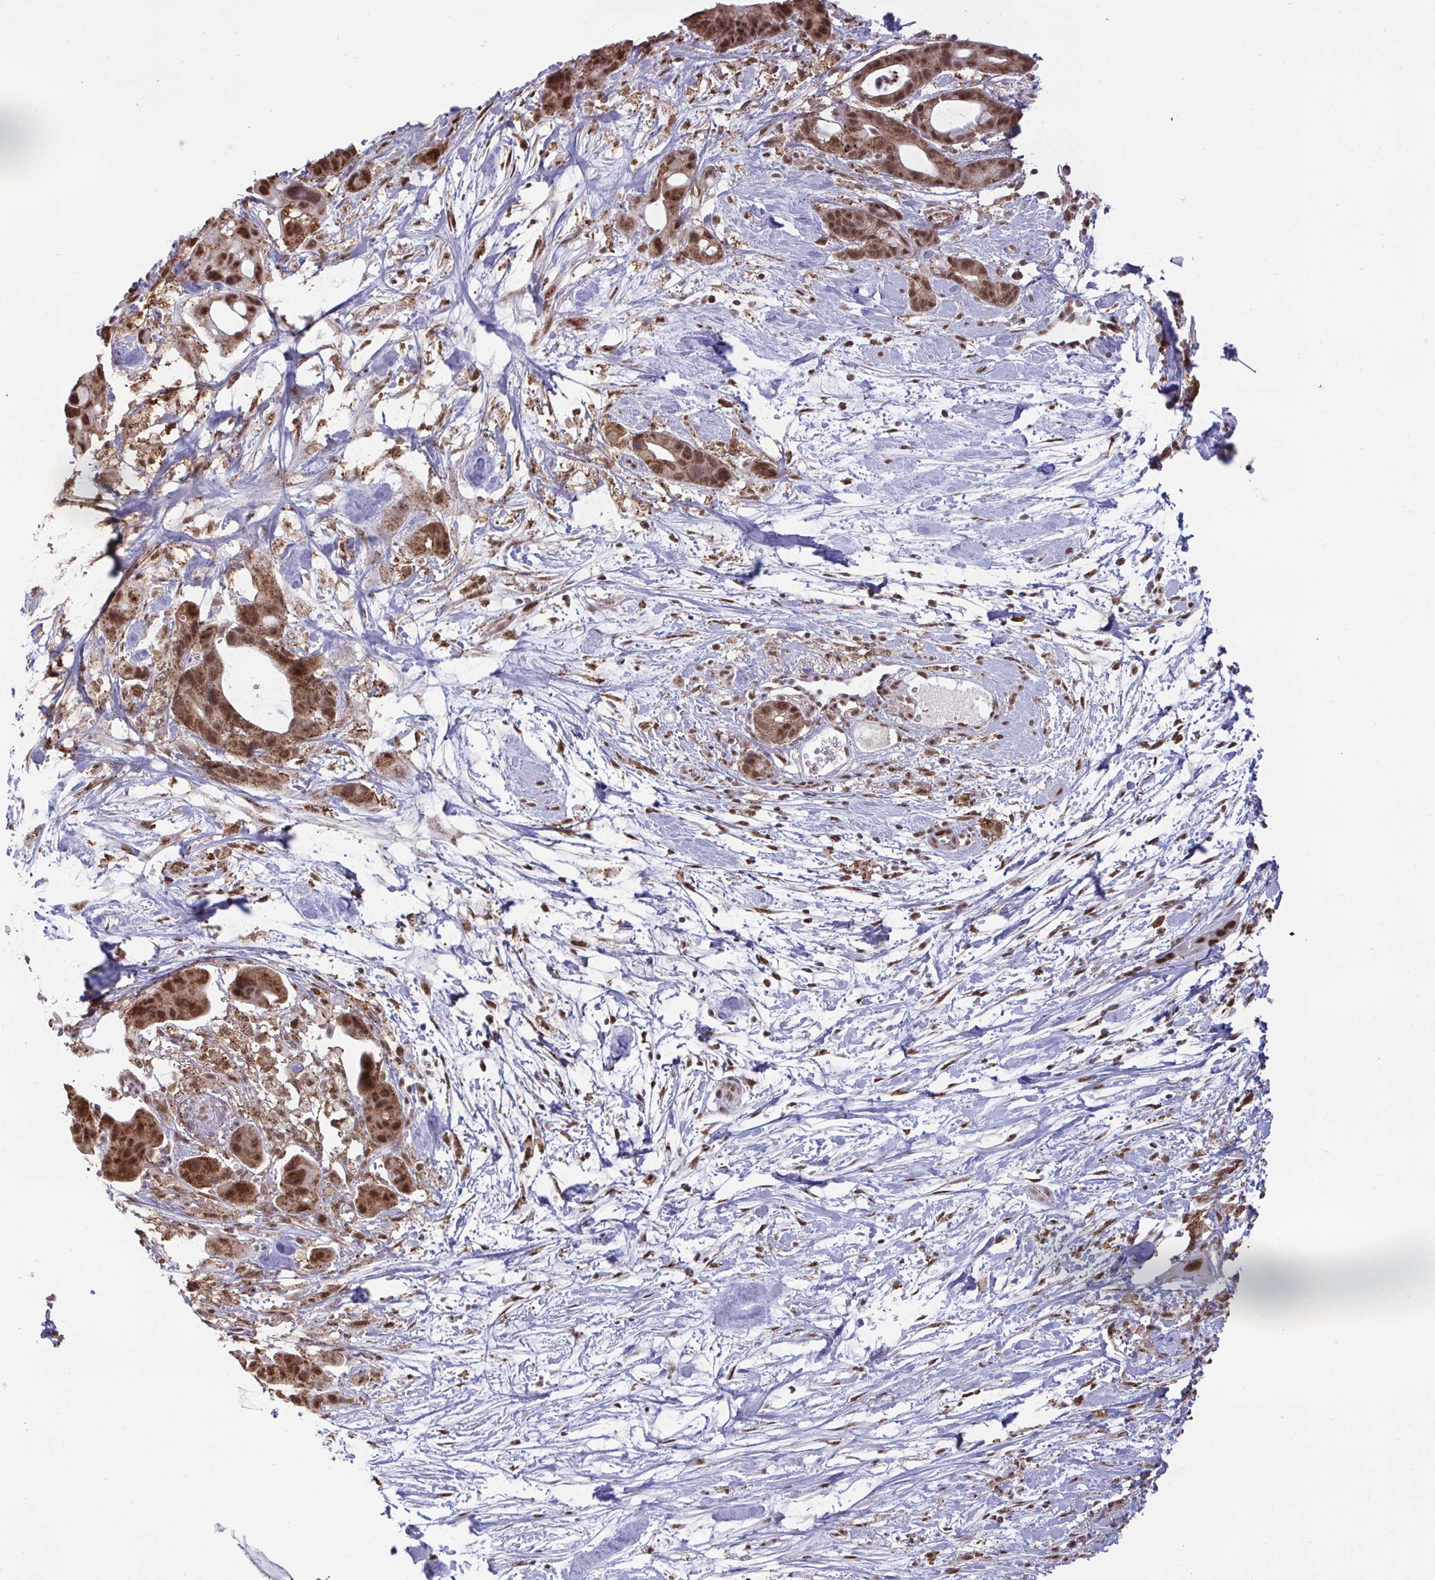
{"staining": {"intensity": "moderate", "quantity": ">75%", "location": "cytoplasmic/membranous,nuclear"}, "tissue": "pancreatic cancer", "cell_type": "Tumor cells", "image_type": "cancer", "snomed": [{"axis": "morphology", "description": "Adenocarcinoma, NOS"}, {"axis": "topography", "description": "Pancreas"}], "caption": "Adenocarcinoma (pancreatic) was stained to show a protein in brown. There is medium levels of moderate cytoplasmic/membranous and nuclear positivity in approximately >75% of tumor cells.", "gene": "PUF60", "patient": {"sex": "male", "age": 68}}